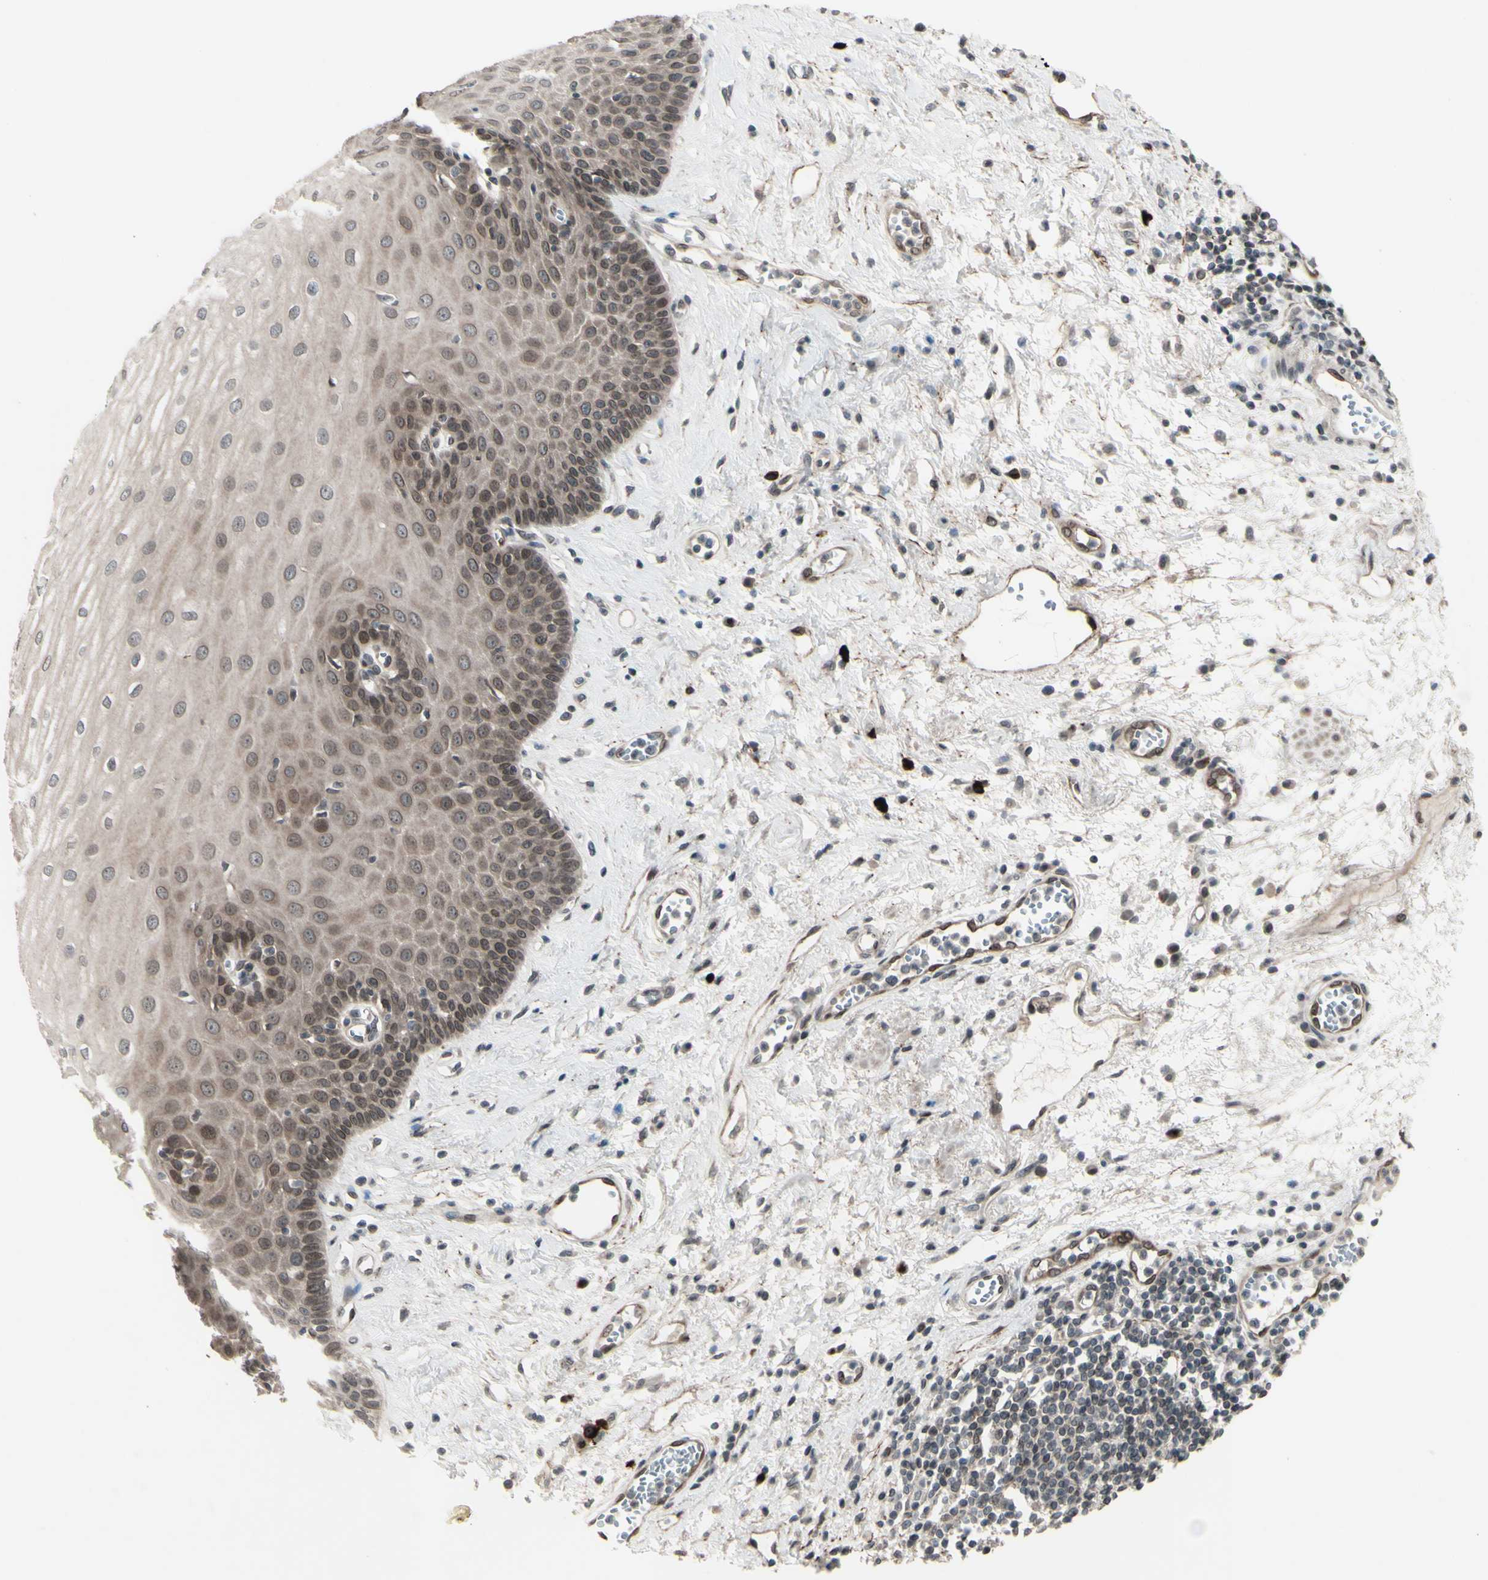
{"staining": {"intensity": "moderate", "quantity": "25%-75%", "location": "cytoplasmic/membranous,nuclear"}, "tissue": "esophagus", "cell_type": "Squamous epithelial cells", "image_type": "normal", "snomed": [{"axis": "morphology", "description": "Normal tissue, NOS"}, {"axis": "morphology", "description": "Squamous cell carcinoma, NOS"}, {"axis": "topography", "description": "Esophagus"}], "caption": "Immunohistochemistry (IHC) image of normal esophagus: human esophagus stained using immunohistochemistry (IHC) reveals medium levels of moderate protein expression localized specifically in the cytoplasmic/membranous,nuclear of squamous epithelial cells, appearing as a cytoplasmic/membranous,nuclear brown color.", "gene": "MLF2", "patient": {"sex": "male", "age": 65}}